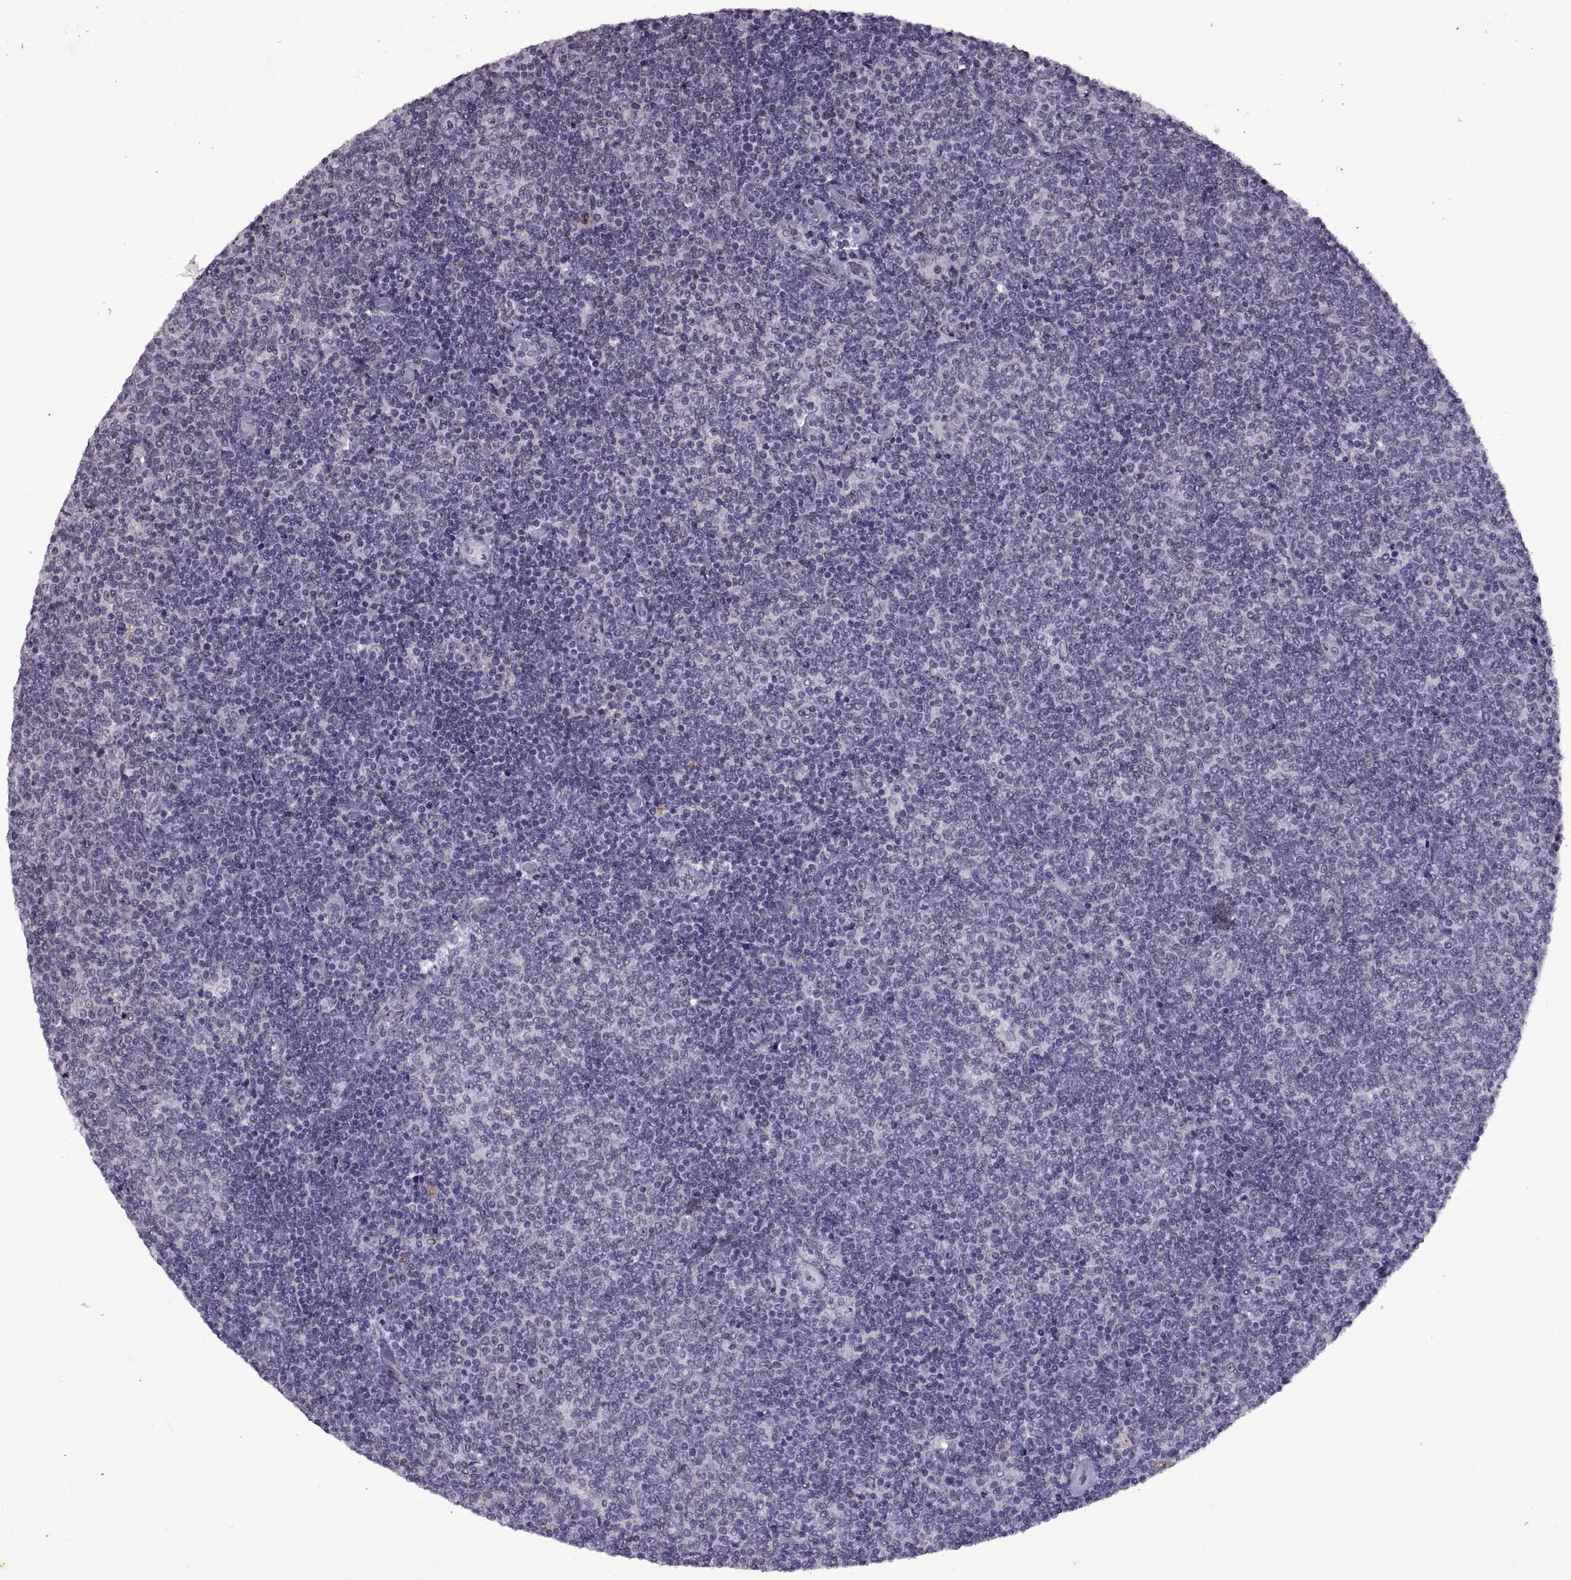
{"staining": {"intensity": "negative", "quantity": "none", "location": "none"}, "tissue": "lymphoma", "cell_type": "Tumor cells", "image_type": "cancer", "snomed": [{"axis": "morphology", "description": "Malignant lymphoma, non-Hodgkin's type, Low grade"}, {"axis": "topography", "description": "Lymph node"}], "caption": "This is a histopathology image of immunohistochemistry staining of lymphoma, which shows no expression in tumor cells.", "gene": "SINHCAF", "patient": {"sex": "male", "age": 52}}